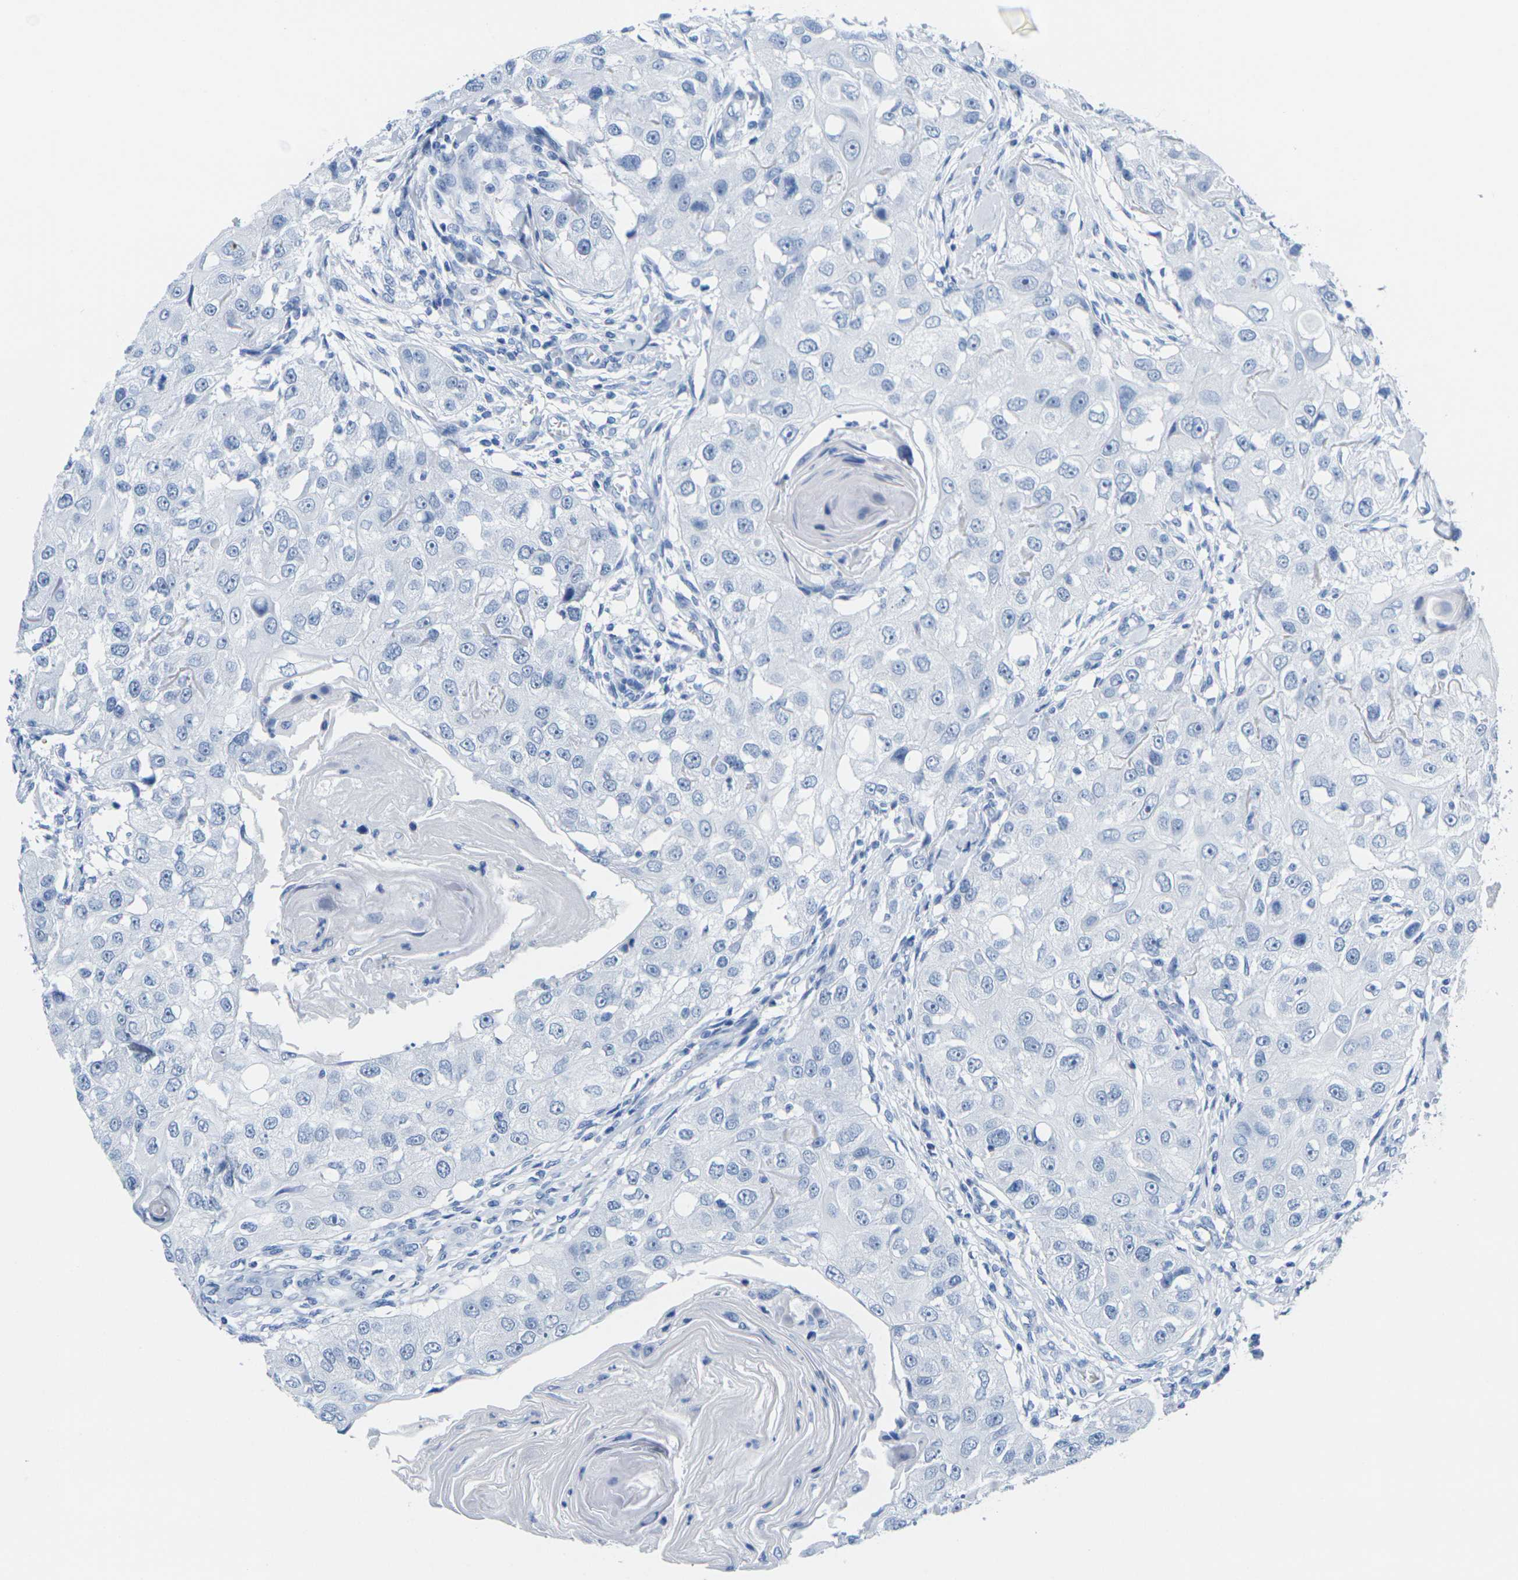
{"staining": {"intensity": "negative", "quantity": "none", "location": "none"}, "tissue": "head and neck cancer", "cell_type": "Tumor cells", "image_type": "cancer", "snomed": [{"axis": "morphology", "description": "Normal tissue, NOS"}, {"axis": "morphology", "description": "Squamous cell carcinoma, NOS"}, {"axis": "topography", "description": "Skeletal muscle"}, {"axis": "topography", "description": "Head-Neck"}], "caption": "This is a photomicrograph of IHC staining of head and neck cancer (squamous cell carcinoma), which shows no staining in tumor cells.", "gene": "CNN1", "patient": {"sex": "male", "age": 51}}